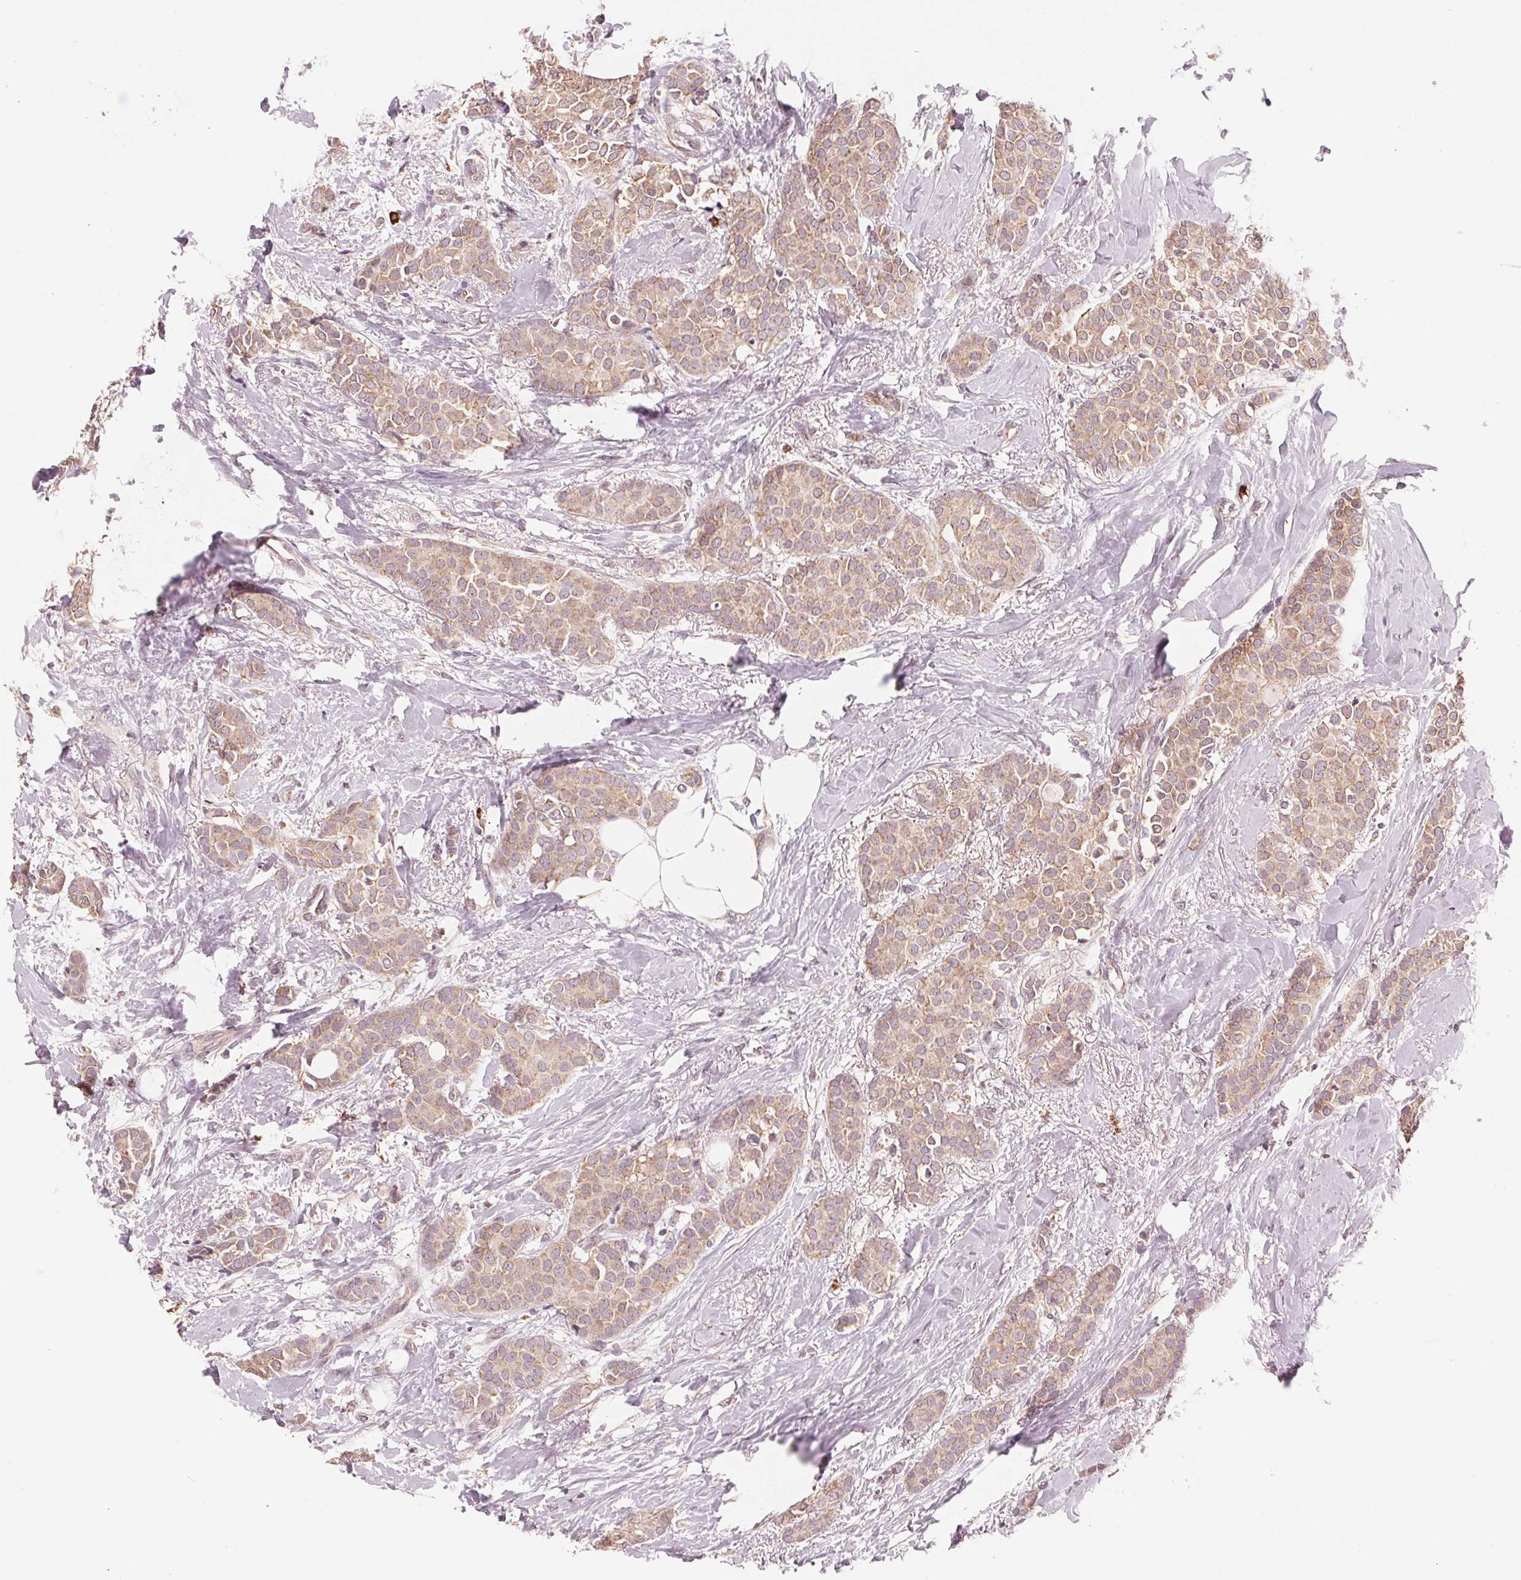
{"staining": {"intensity": "moderate", "quantity": ">75%", "location": "cytoplasmic/membranous"}, "tissue": "breast cancer", "cell_type": "Tumor cells", "image_type": "cancer", "snomed": [{"axis": "morphology", "description": "Duct carcinoma"}, {"axis": "topography", "description": "Breast"}], "caption": "This is an image of IHC staining of breast infiltrating ductal carcinoma, which shows moderate positivity in the cytoplasmic/membranous of tumor cells.", "gene": "GIGYF2", "patient": {"sex": "female", "age": 79}}